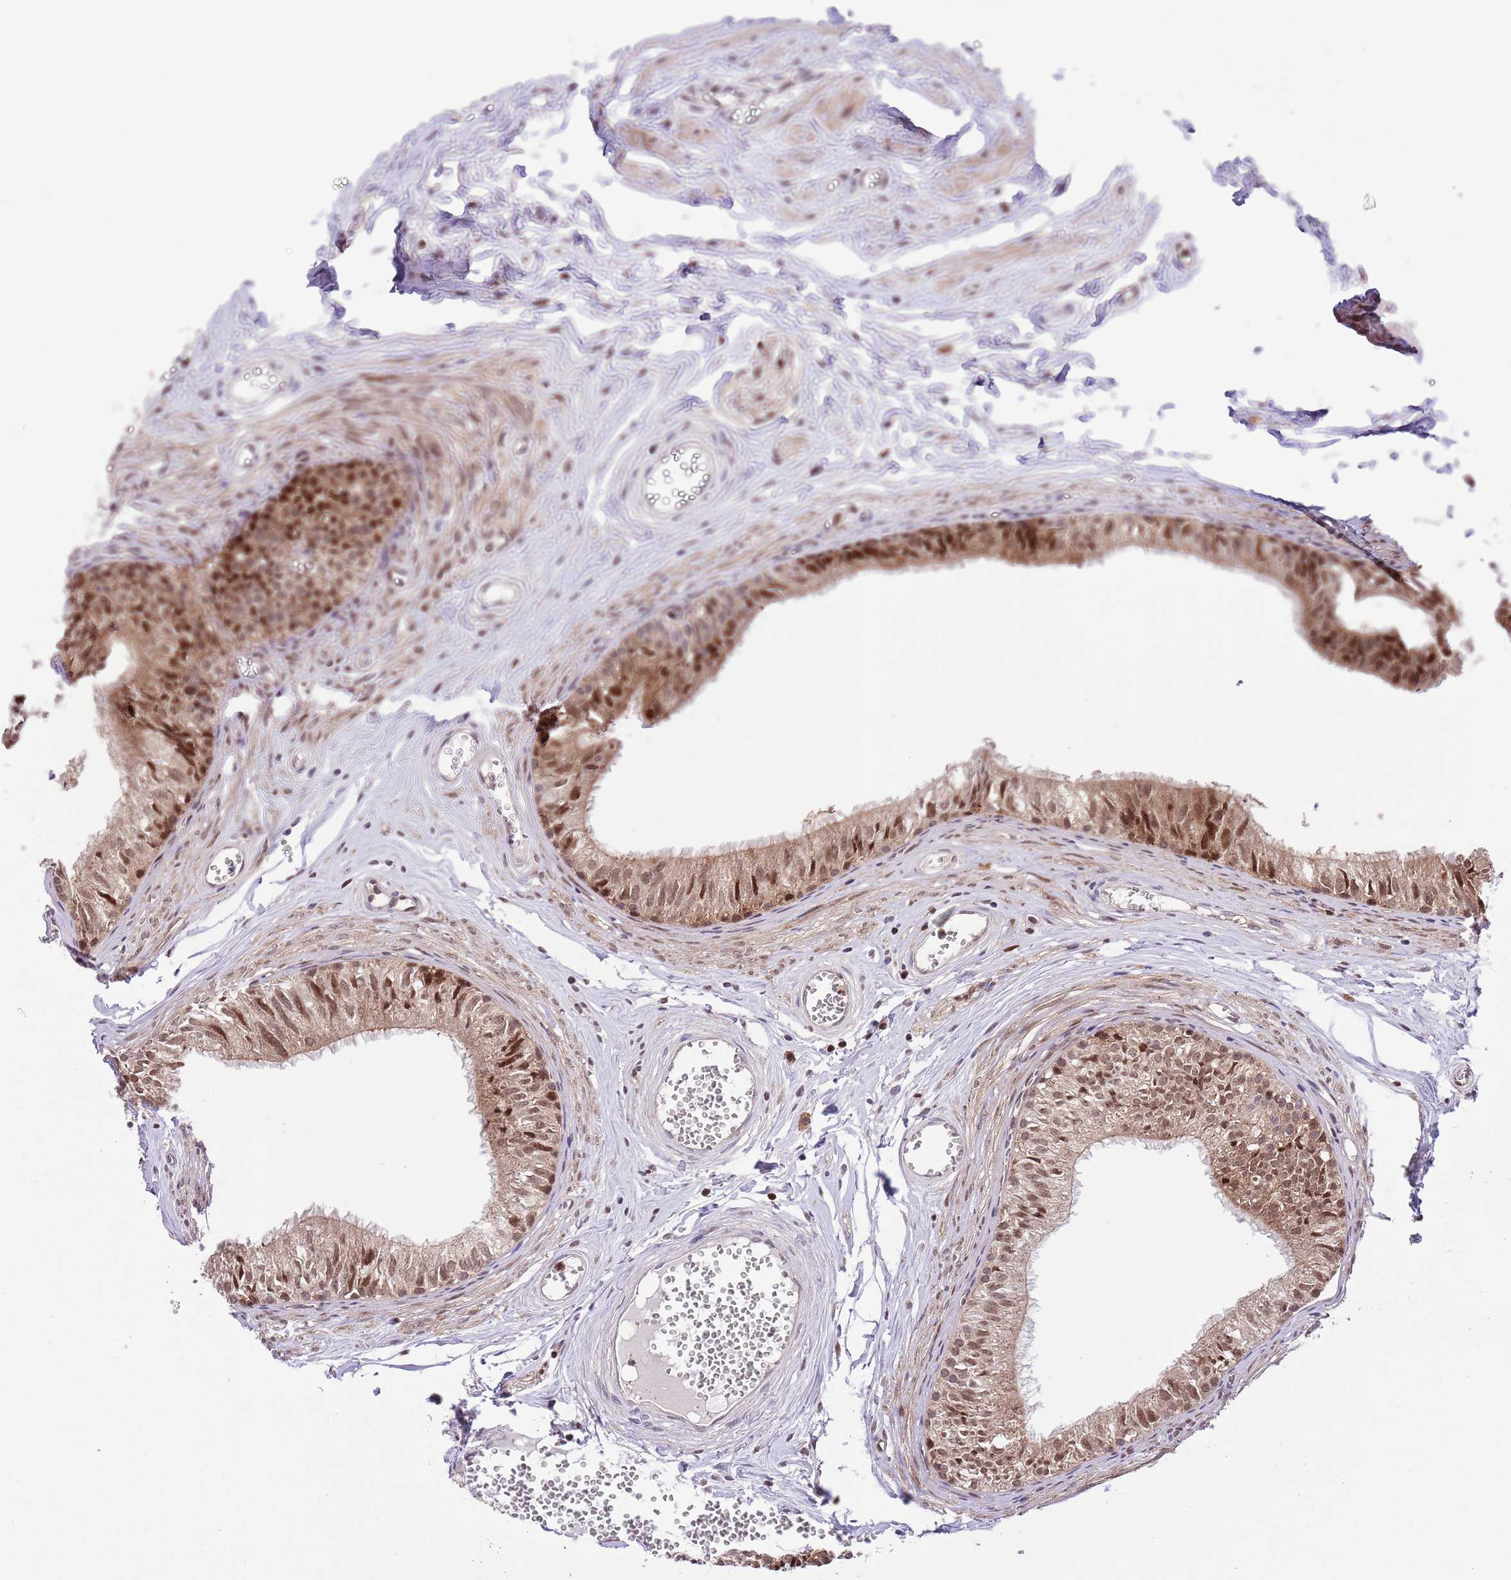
{"staining": {"intensity": "moderate", "quantity": ">75%", "location": "cytoplasmic/membranous,nuclear"}, "tissue": "epididymis", "cell_type": "Glandular cells", "image_type": "normal", "snomed": [{"axis": "morphology", "description": "Normal tissue, NOS"}, {"axis": "topography", "description": "Epididymis"}], "caption": "Immunohistochemical staining of benign human epididymis exhibits moderate cytoplasmic/membranous,nuclear protein positivity in about >75% of glandular cells.", "gene": "HDHD2", "patient": {"sex": "male", "age": 36}}